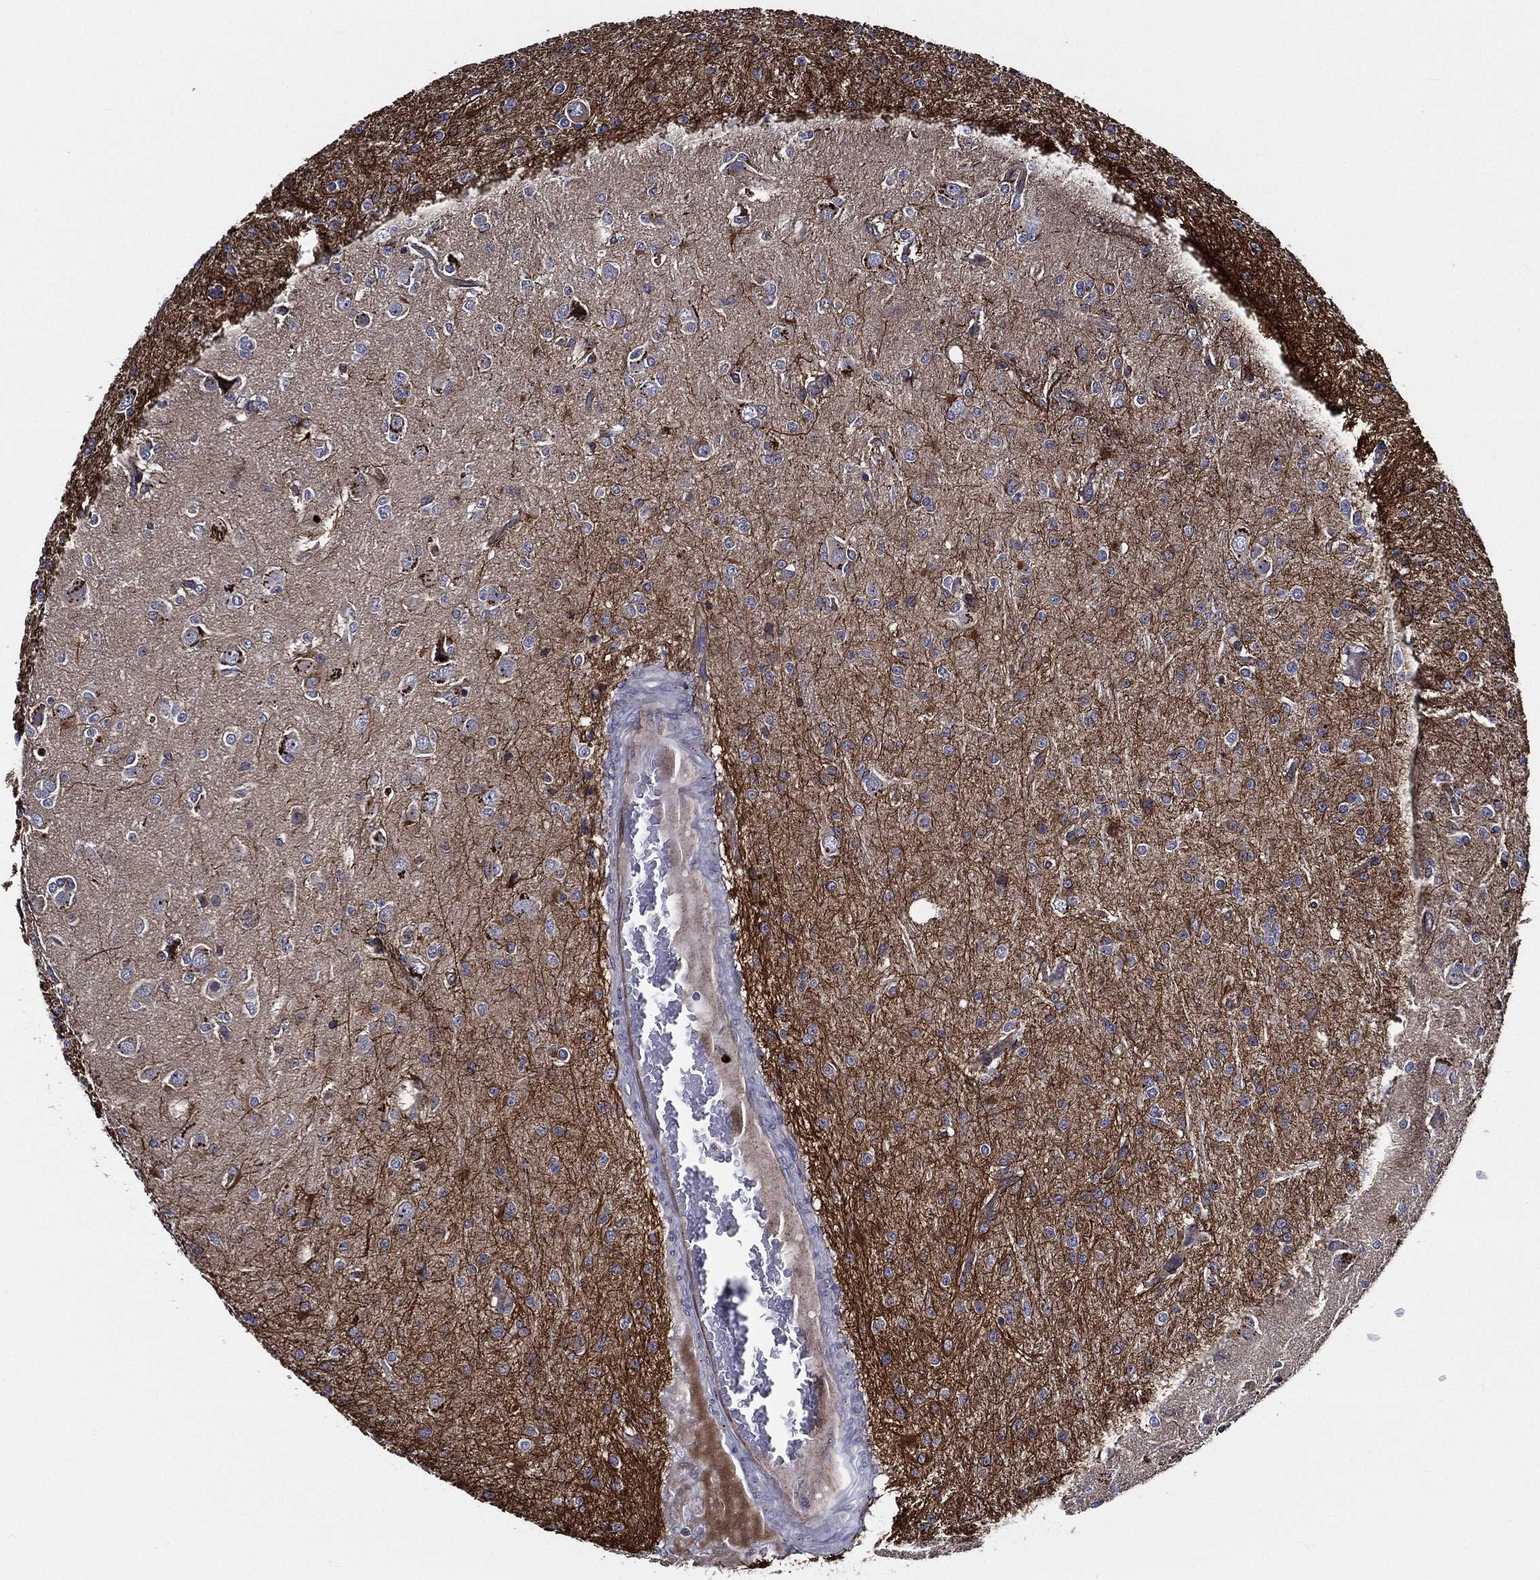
{"staining": {"intensity": "negative", "quantity": "none", "location": "none"}, "tissue": "glioma", "cell_type": "Tumor cells", "image_type": "cancer", "snomed": [{"axis": "morphology", "description": "Glioma, malignant, Low grade"}, {"axis": "topography", "description": "Brain"}], "caption": "DAB (3,3'-diaminobenzidine) immunohistochemical staining of human malignant glioma (low-grade) reveals no significant staining in tumor cells.", "gene": "KIF20B", "patient": {"sex": "male", "age": 27}}